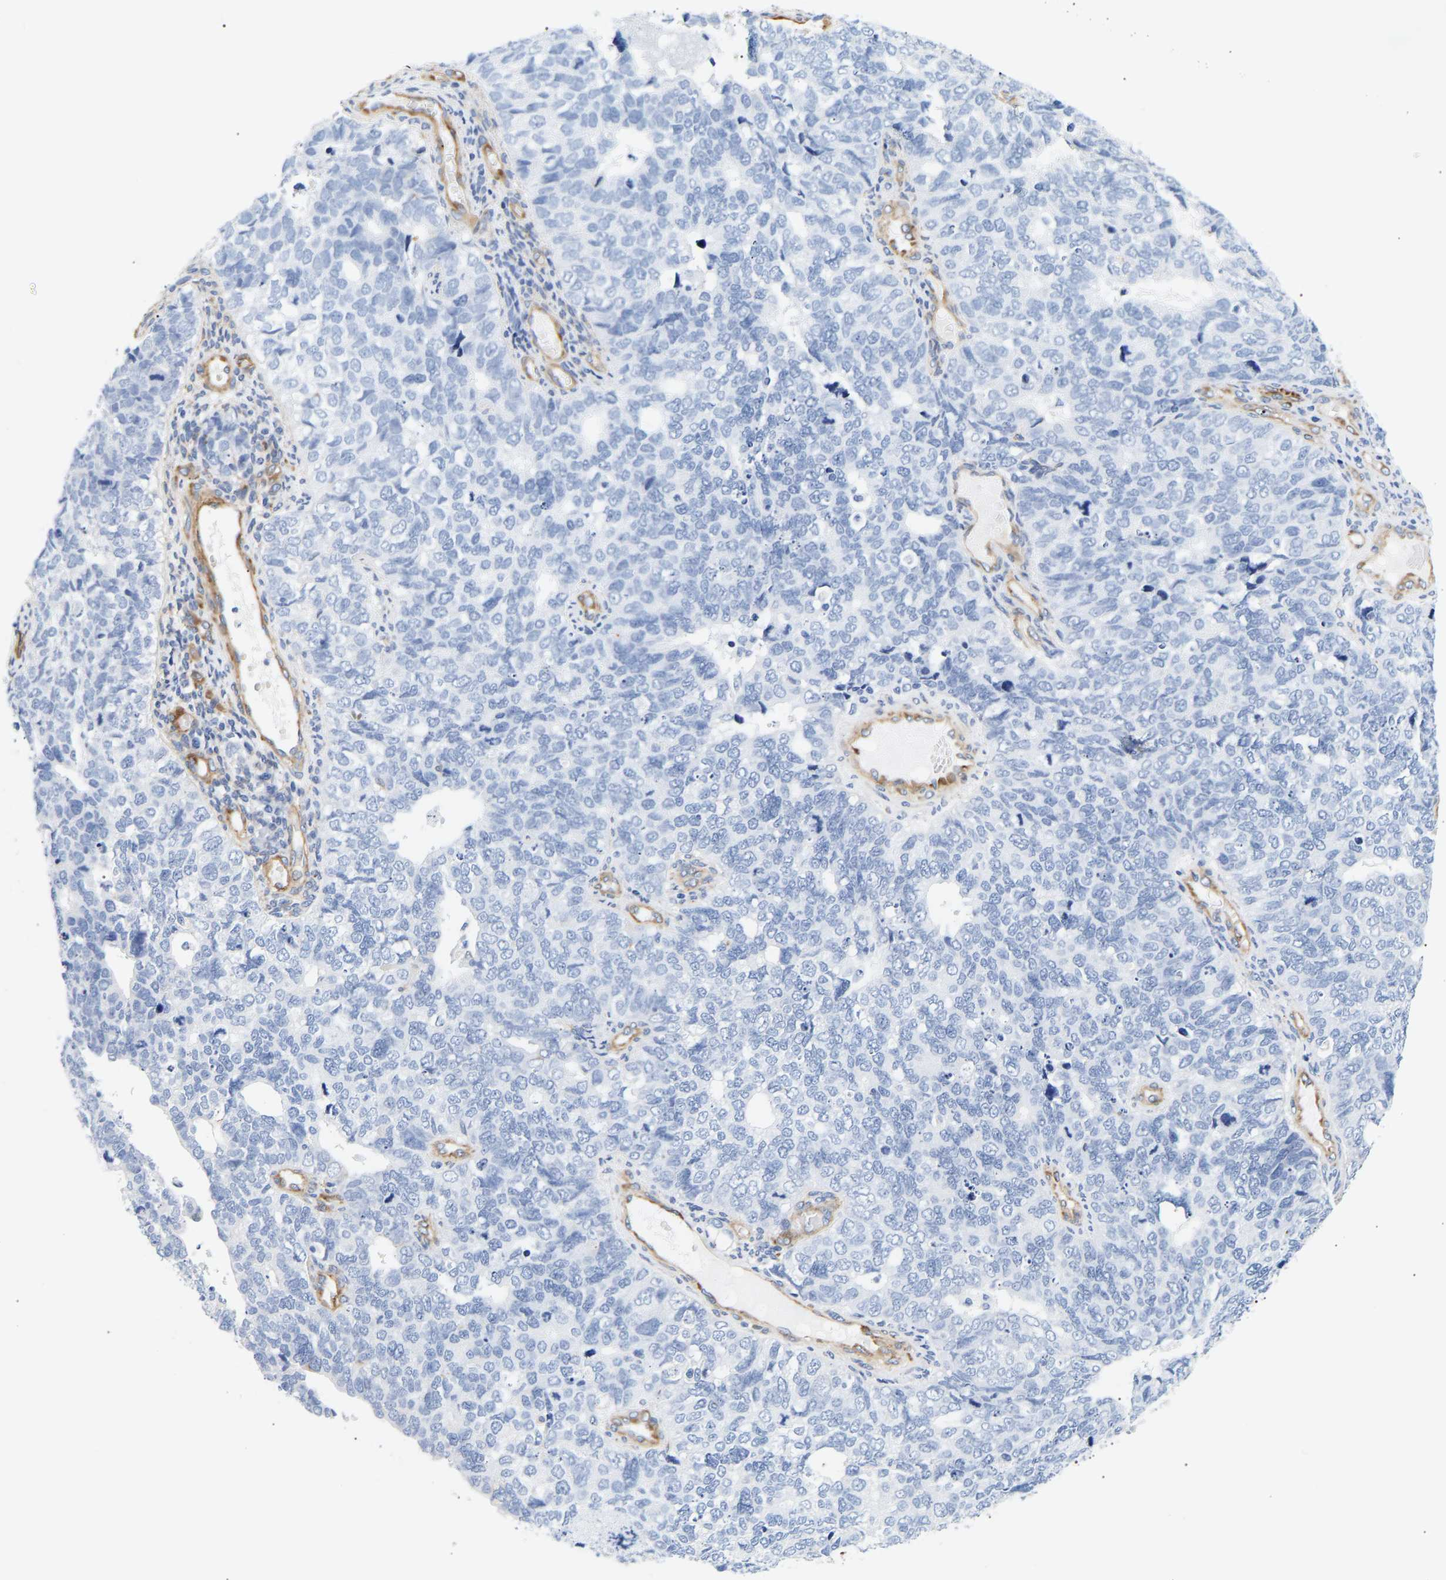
{"staining": {"intensity": "negative", "quantity": "none", "location": "none"}, "tissue": "cervical cancer", "cell_type": "Tumor cells", "image_type": "cancer", "snomed": [{"axis": "morphology", "description": "Squamous cell carcinoma, NOS"}, {"axis": "topography", "description": "Cervix"}], "caption": "Human cervical squamous cell carcinoma stained for a protein using IHC exhibits no staining in tumor cells.", "gene": "IGFBP7", "patient": {"sex": "female", "age": 63}}